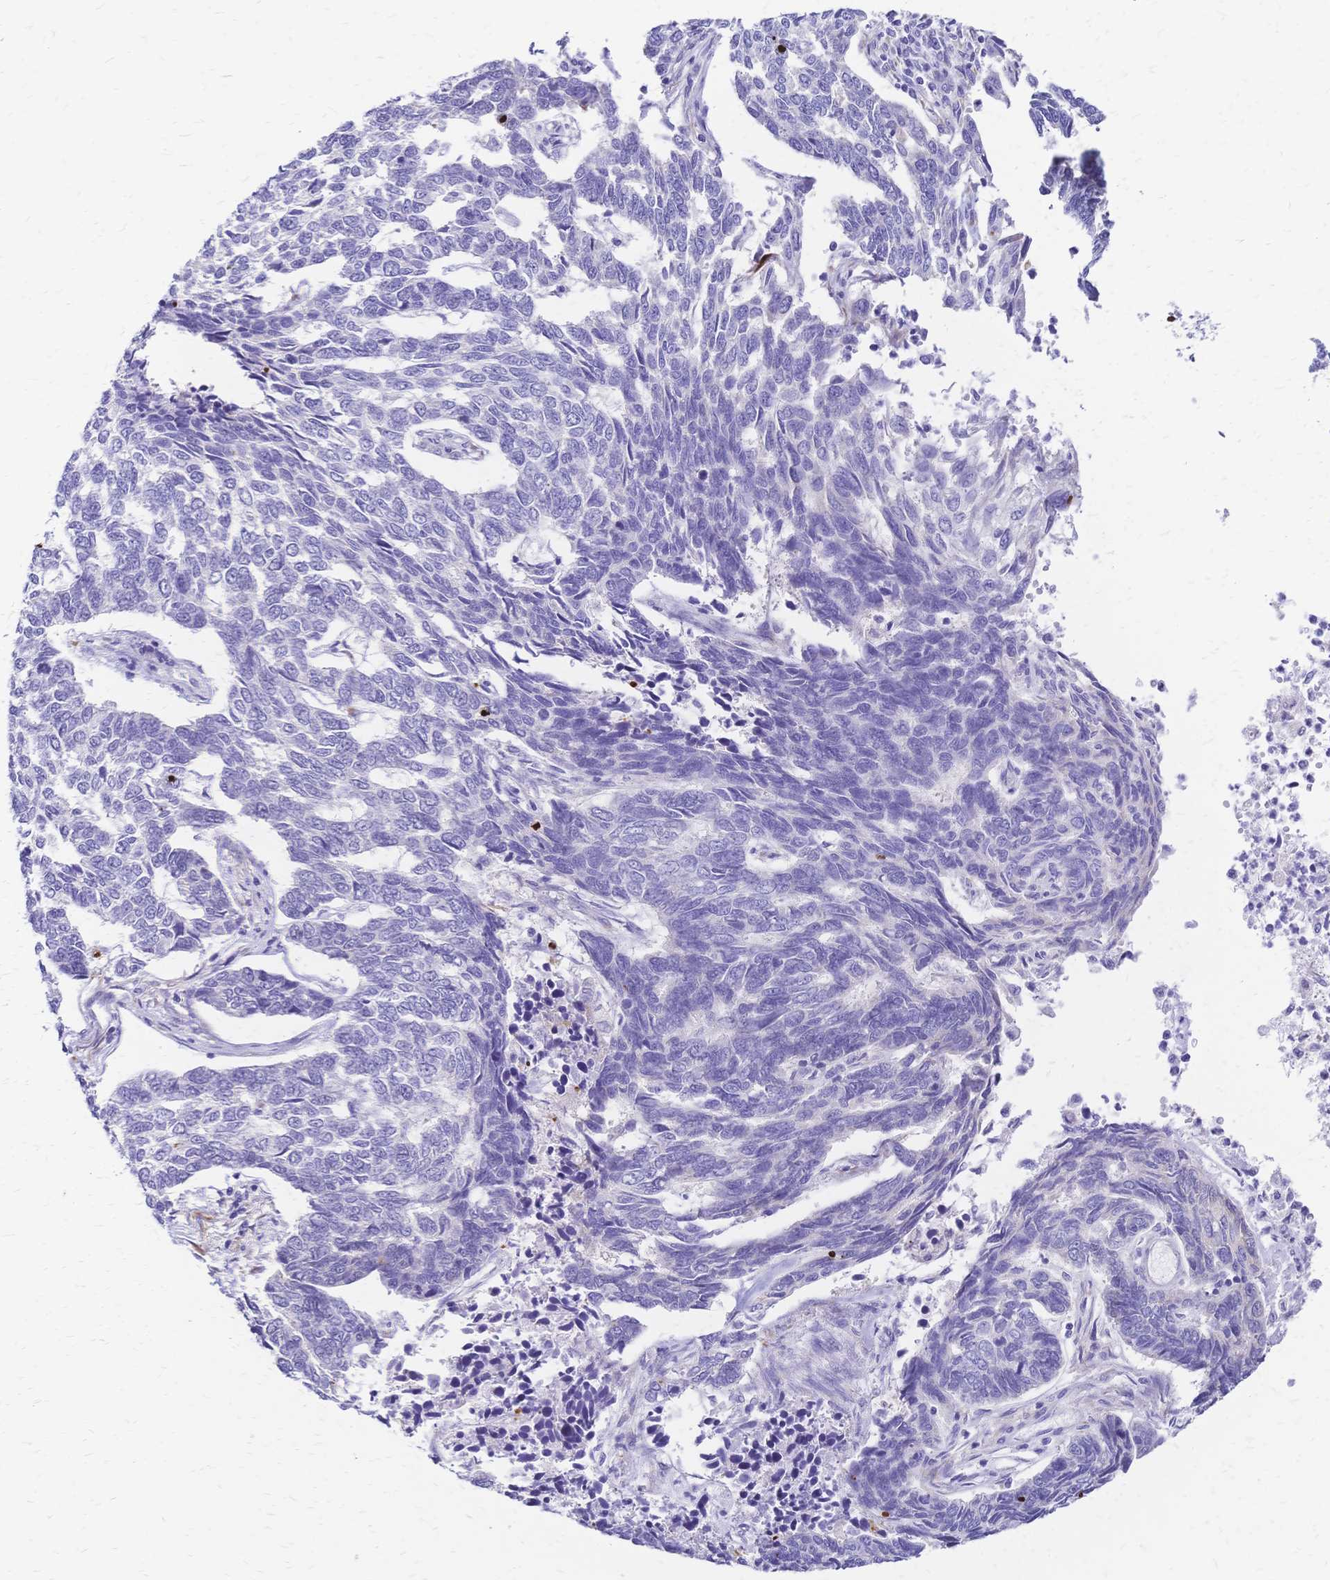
{"staining": {"intensity": "negative", "quantity": "none", "location": "none"}, "tissue": "skin cancer", "cell_type": "Tumor cells", "image_type": "cancer", "snomed": [{"axis": "morphology", "description": "Basal cell carcinoma"}, {"axis": "topography", "description": "Skin"}], "caption": "The micrograph demonstrates no significant positivity in tumor cells of skin basal cell carcinoma.", "gene": "GRB7", "patient": {"sex": "female", "age": 65}}